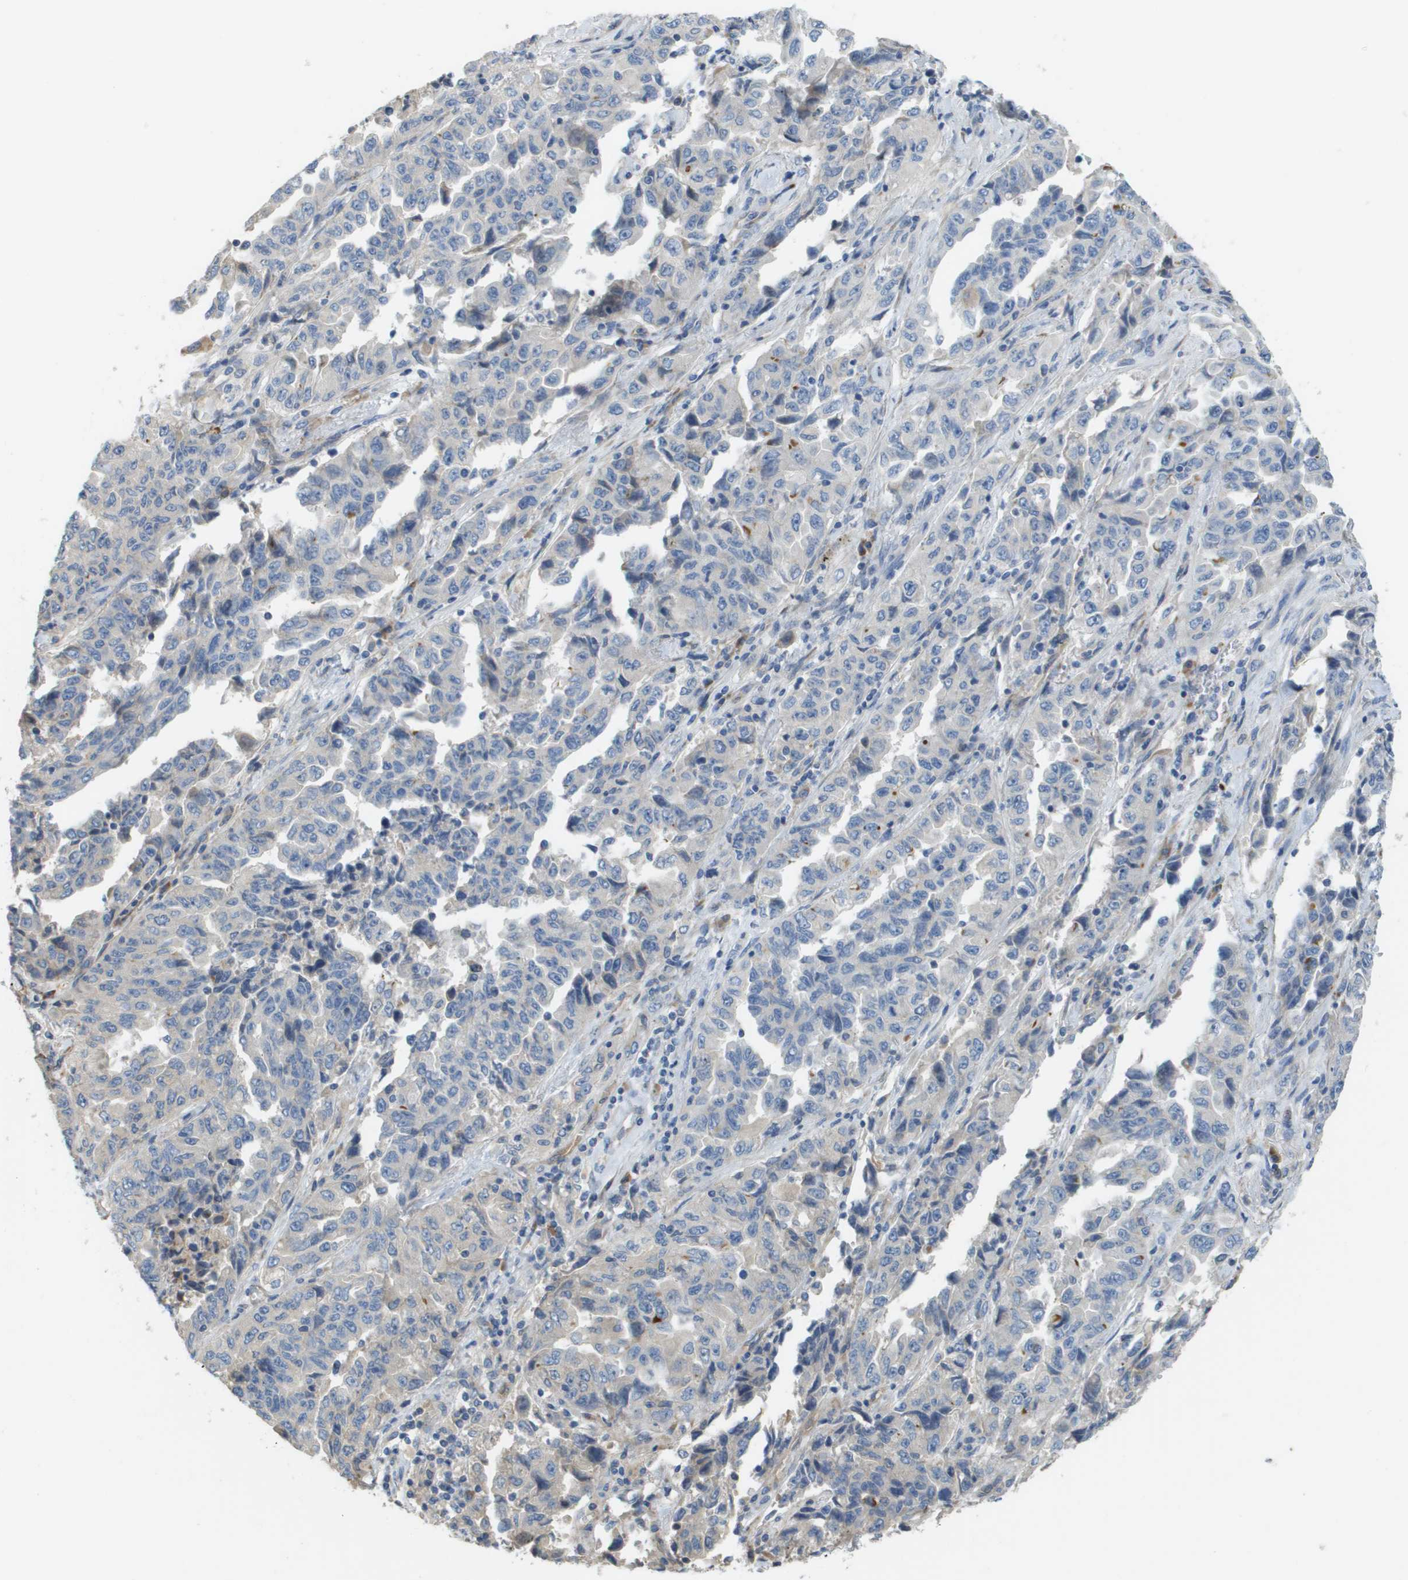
{"staining": {"intensity": "negative", "quantity": "none", "location": "none"}, "tissue": "lung cancer", "cell_type": "Tumor cells", "image_type": "cancer", "snomed": [{"axis": "morphology", "description": "Adenocarcinoma, NOS"}, {"axis": "topography", "description": "Lung"}], "caption": "Tumor cells are negative for brown protein staining in lung cancer (adenocarcinoma).", "gene": "CASP10", "patient": {"sex": "female", "age": 51}}